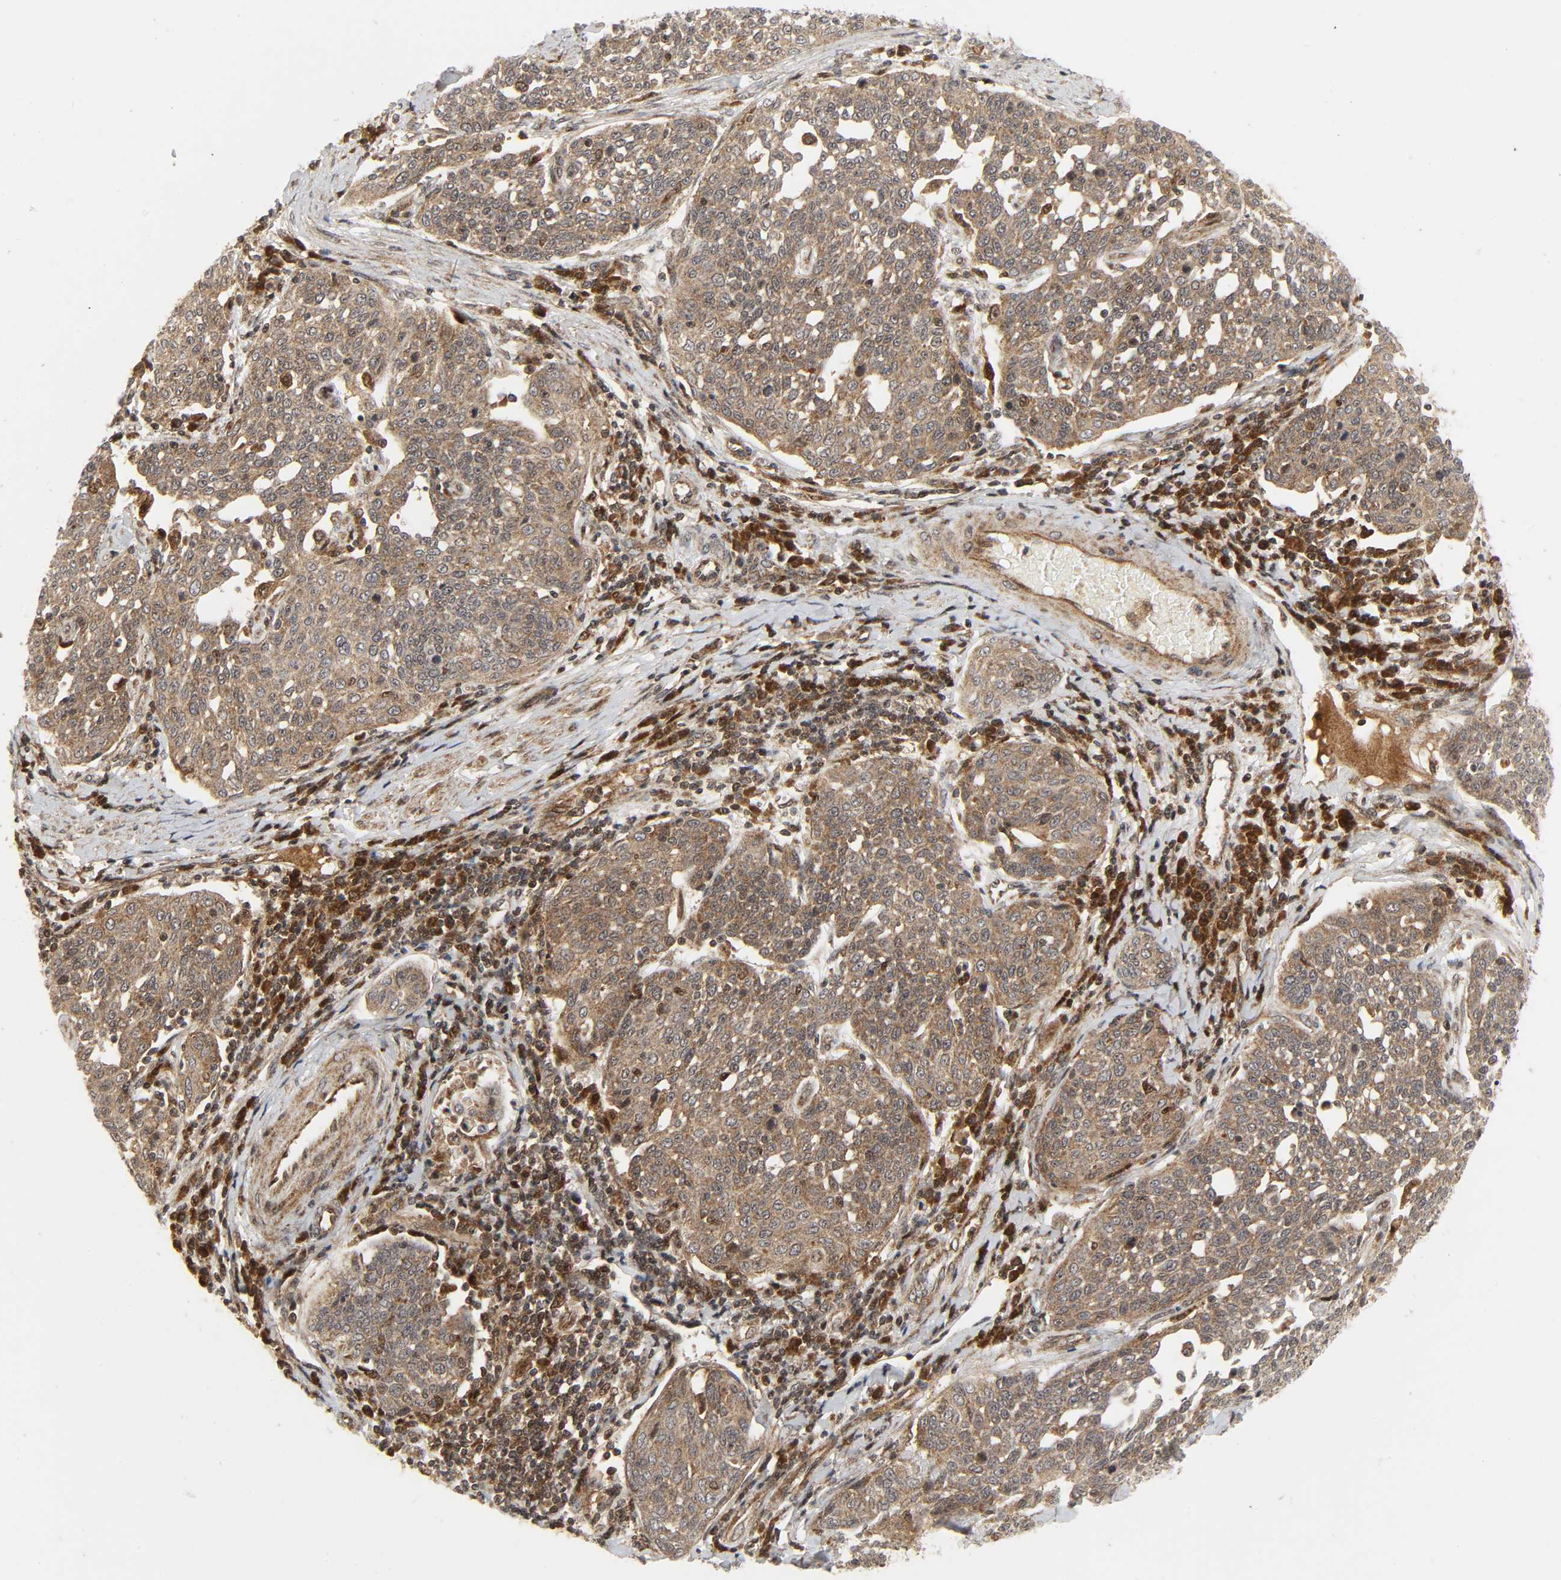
{"staining": {"intensity": "moderate", "quantity": ">75%", "location": "cytoplasmic/membranous"}, "tissue": "cervical cancer", "cell_type": "Tumor cells", "image_type": "cancer", "snomed": [{"axis": "morphology", "description": "Squamous cell carcinoma, NOS"}, {"axis": "topography", "description": "Cervix"}], "caption": "Human cervical cancer stained with a protein marker shows moderate staining in tumor cells.", "gene": "CHUK", "patient": {"sex": "female", "age": 34}}